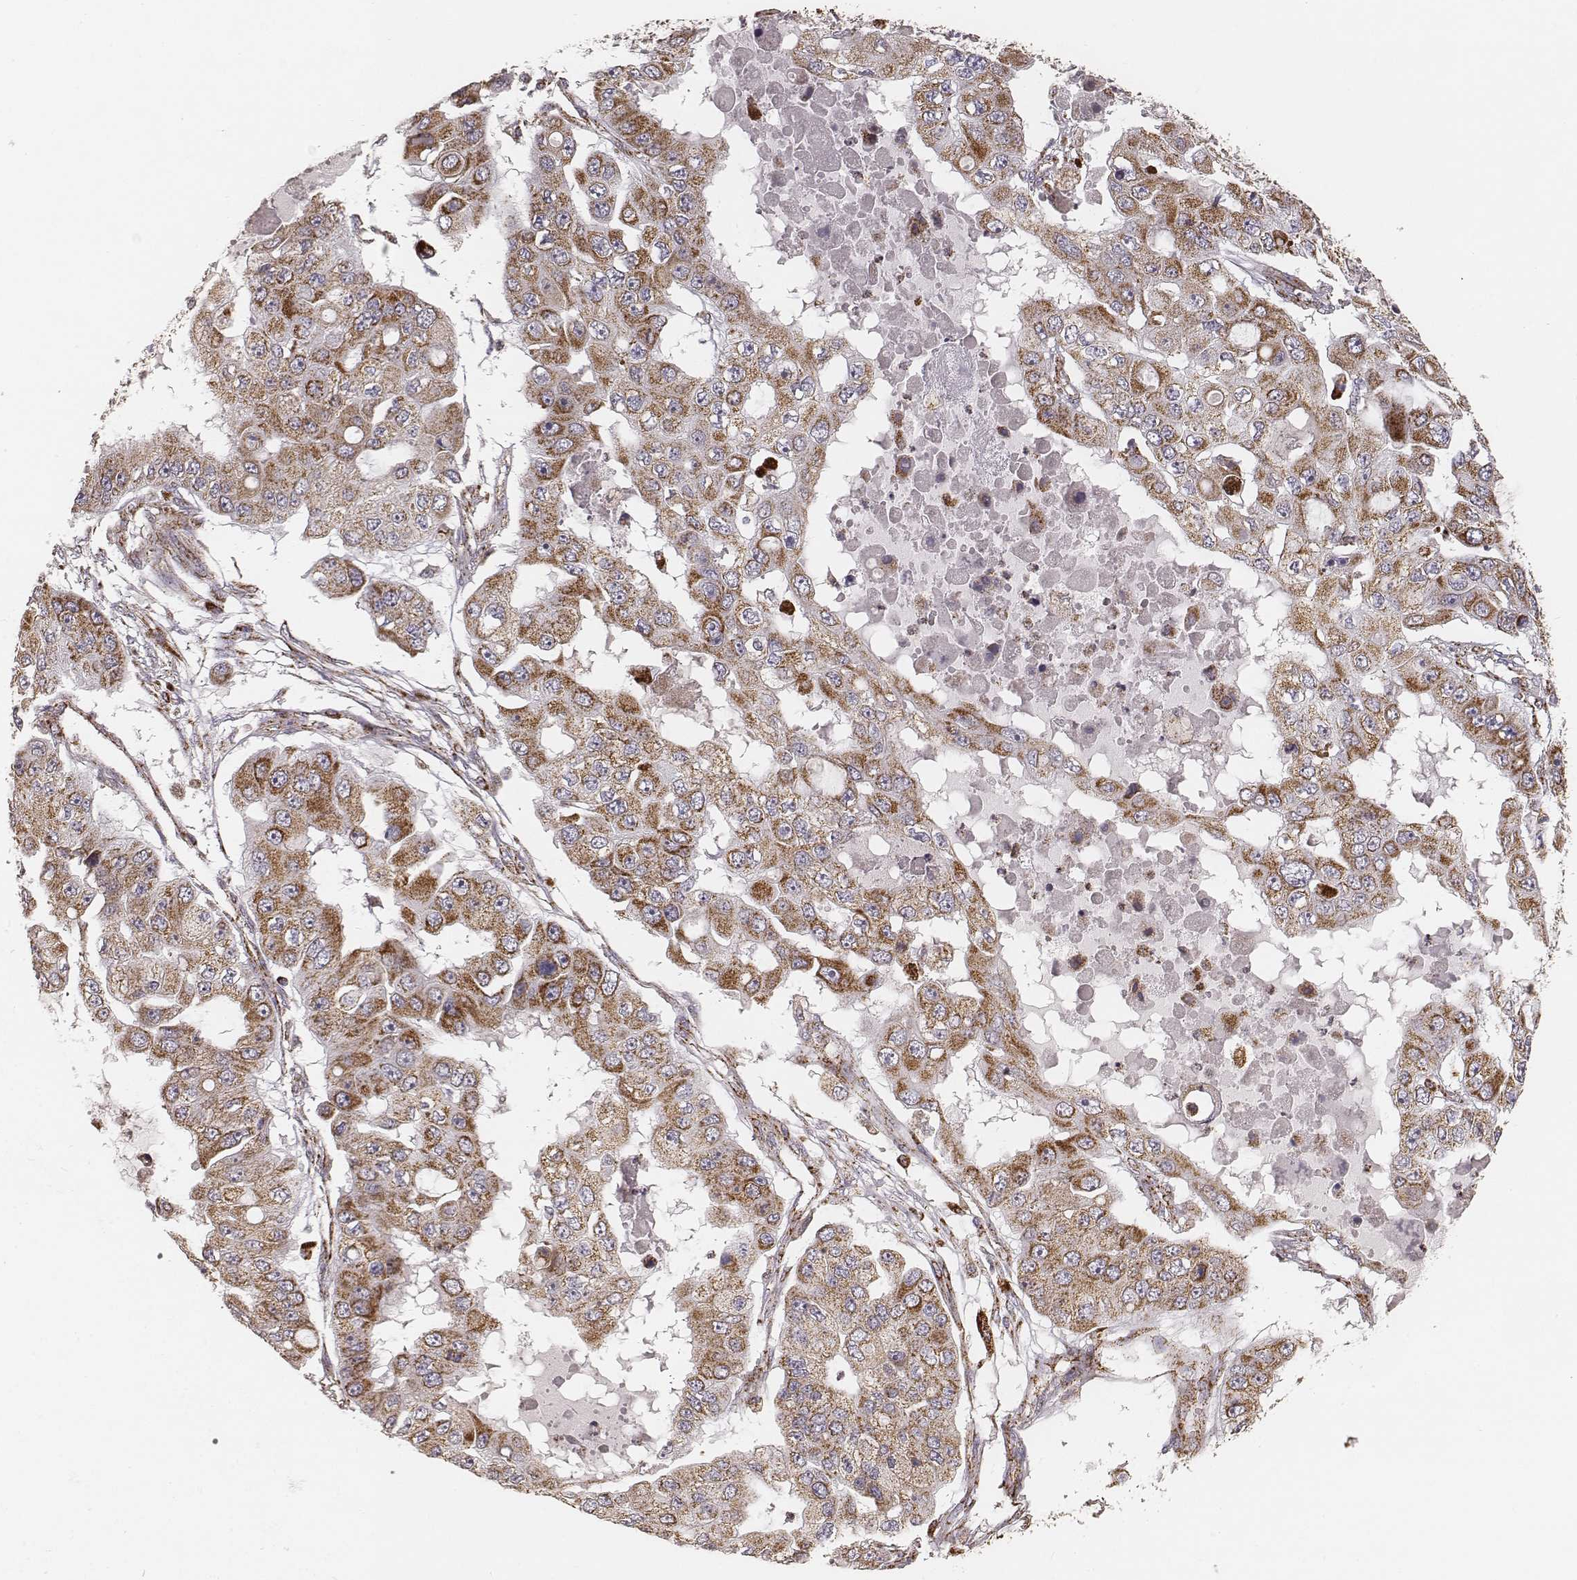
{"staining": {"intensity": "moderate", "quantity": ">75%", "location": "cytoplasmic/membranous"}, "tissue": "ovarian cancer", "cell_type": "Tumor cells", "image_type": "cancer", "snomed": [{"axis": "morphology", "description": "Cystadenocarcinoma, serous, NOS"}, {"axis": "topography", "description": "Ovary"}], "caption": "Immunohistochemistry (IHC) image of ovarian cancer stained for a protein (brown), which reveals medium levels of moderate cytoplasmic/membranous expression in about >75% of tumor cells.", "gene": "CS", "patient": {"sex": "female", "age": 56}}